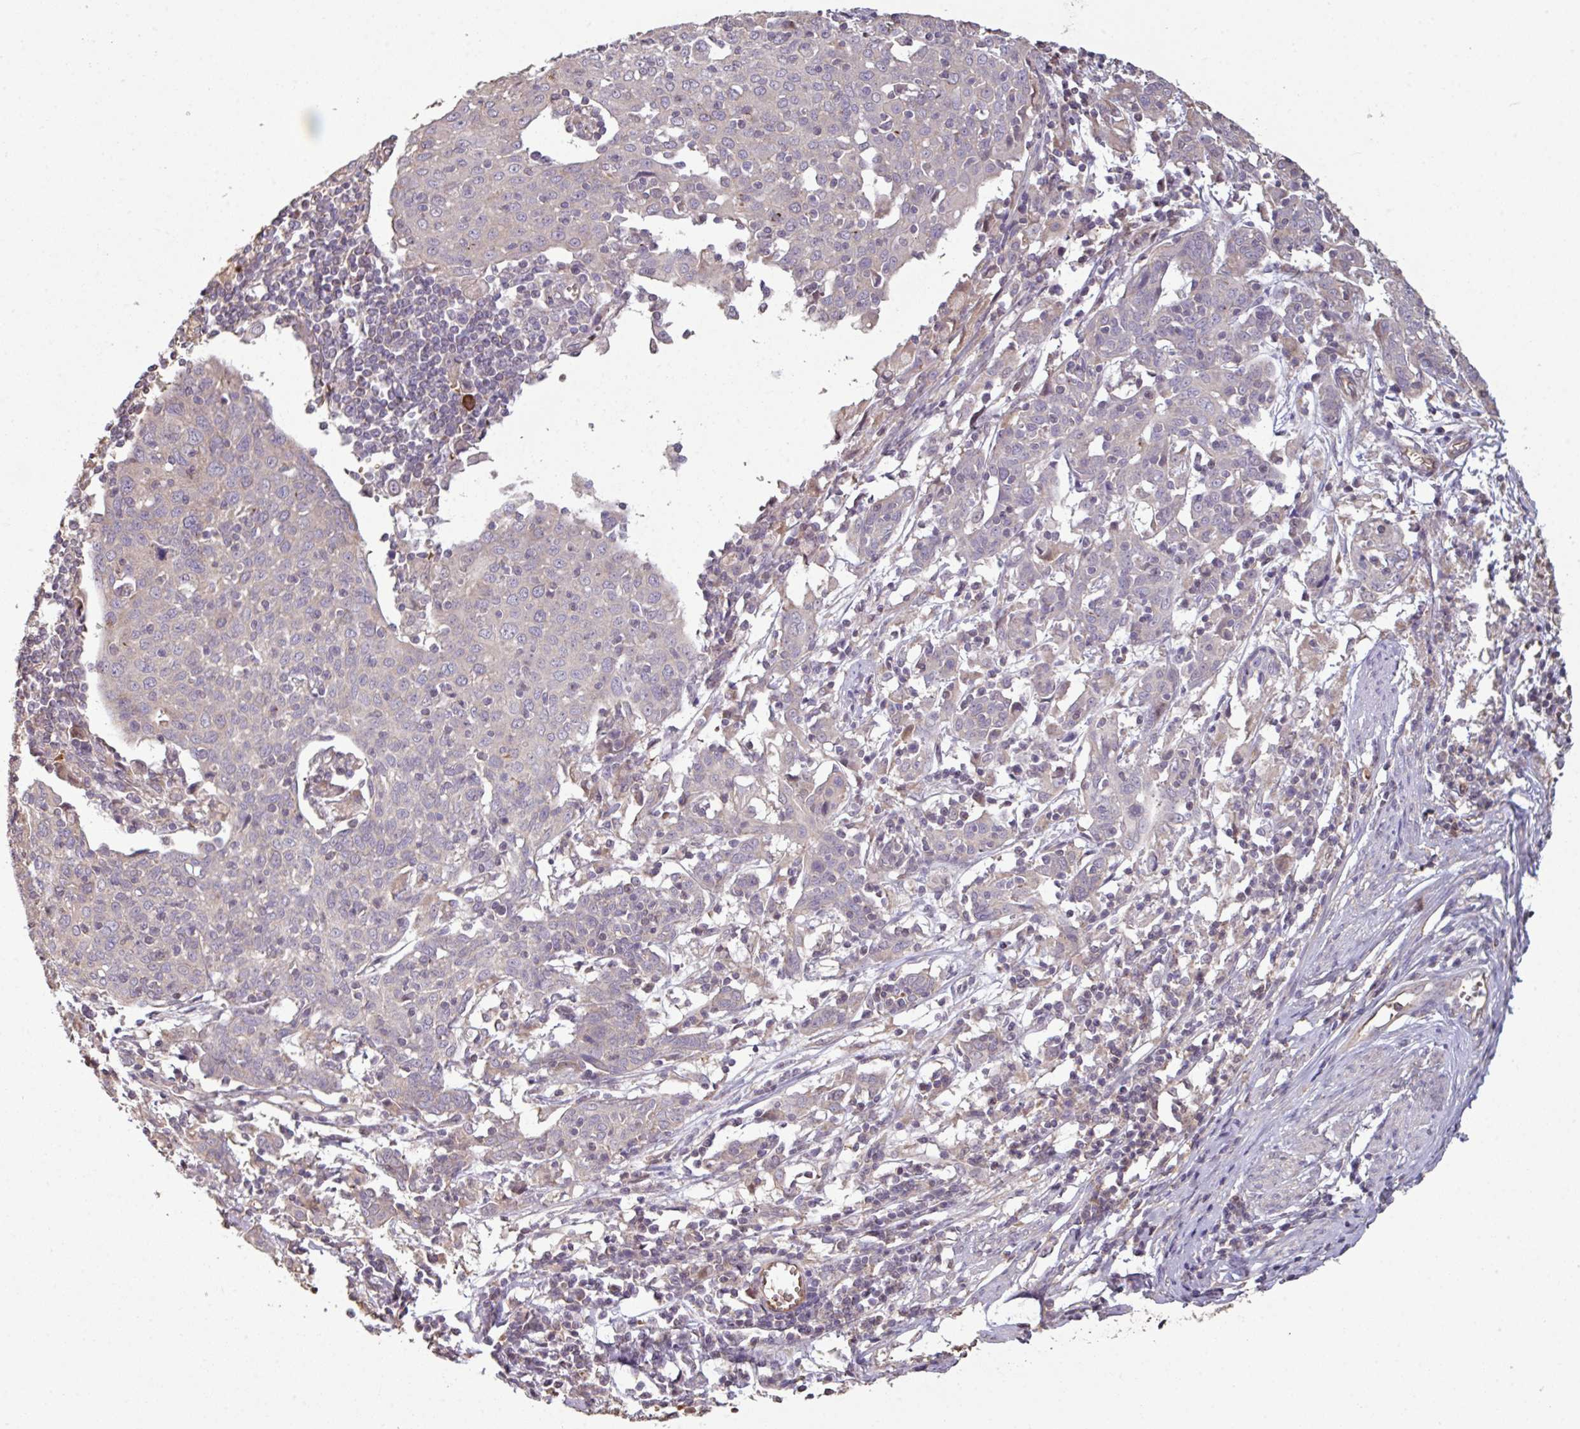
{"staining": {"intensity": "negative", "quantity": "none", "location": "none"}, "tissue": "cervical cancer", "cell_type": "Tumor cells", "image_type": "cancer", "snomed": [{"axis": "morphology", "description": "Squamous cell carcinoma, NOS"}, {"axis": "topography", "description": "Cervix"}], "caption": "Cervical cancer (squamous cell carcinoma) was stained to show a protein in brown. There is no significant expression in tumor cells.", "gene": "NHSL2", "patient": {"sex": "female", "age": 67}}